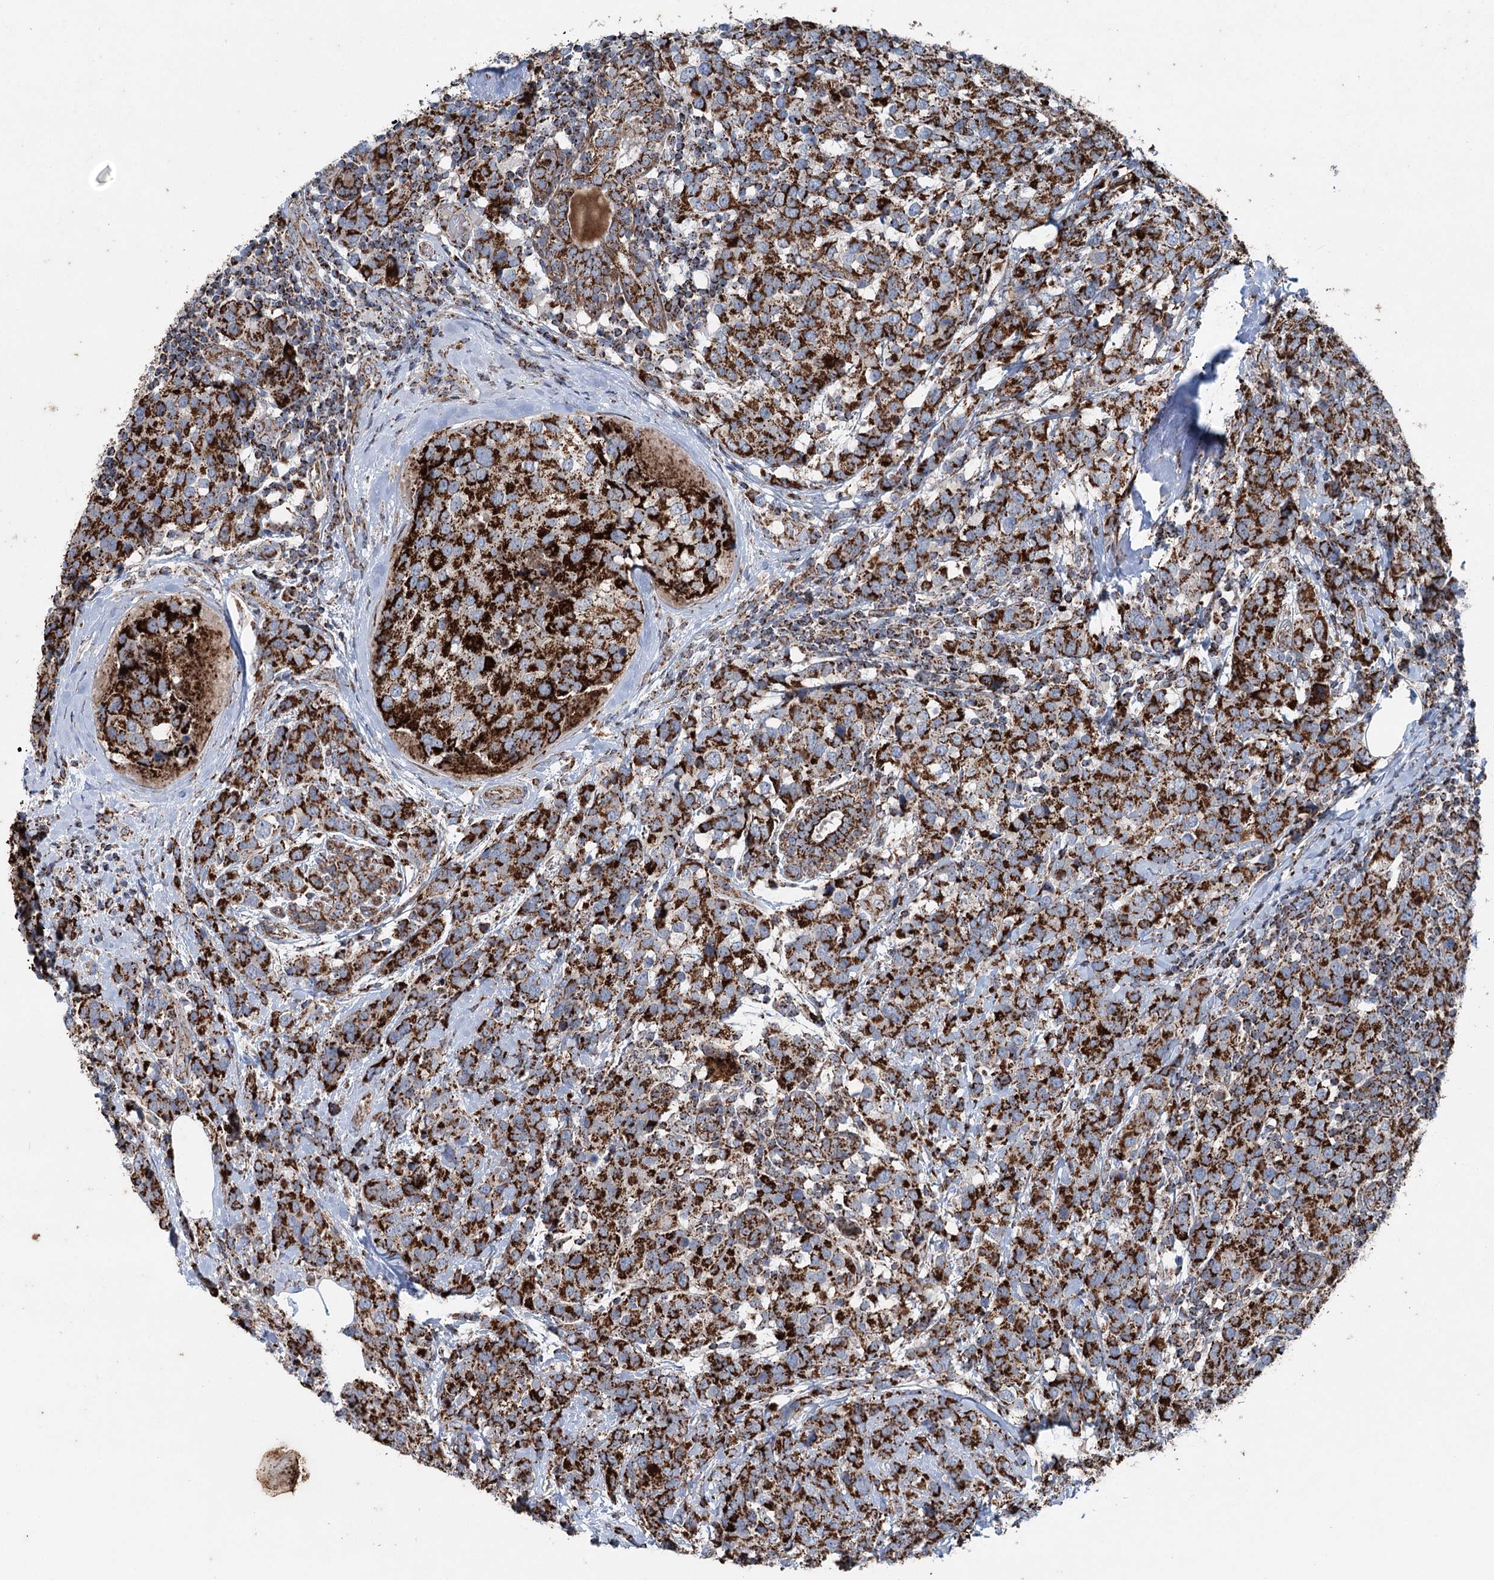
{"staining": {"intensity": "strong", "quantity": ">75%", "location": "cytoplasmic/membranous"}, "tissue": "breast cancer", "cell_type": "Tumor cells", "image_type": "cancer", "snomed": [{"axis": "morphology", "description": "Lobular carcinoma"}, {"axis": "topography", "description": "Breast"}], "caption": "Immunohistochemical staining of breast cancer displays high levels of strong cytoplasmic/membranous expression in approximately >75% of tumor cells.", "gene": "UCN3", "patient": {"sex": "female", "age": 59}}